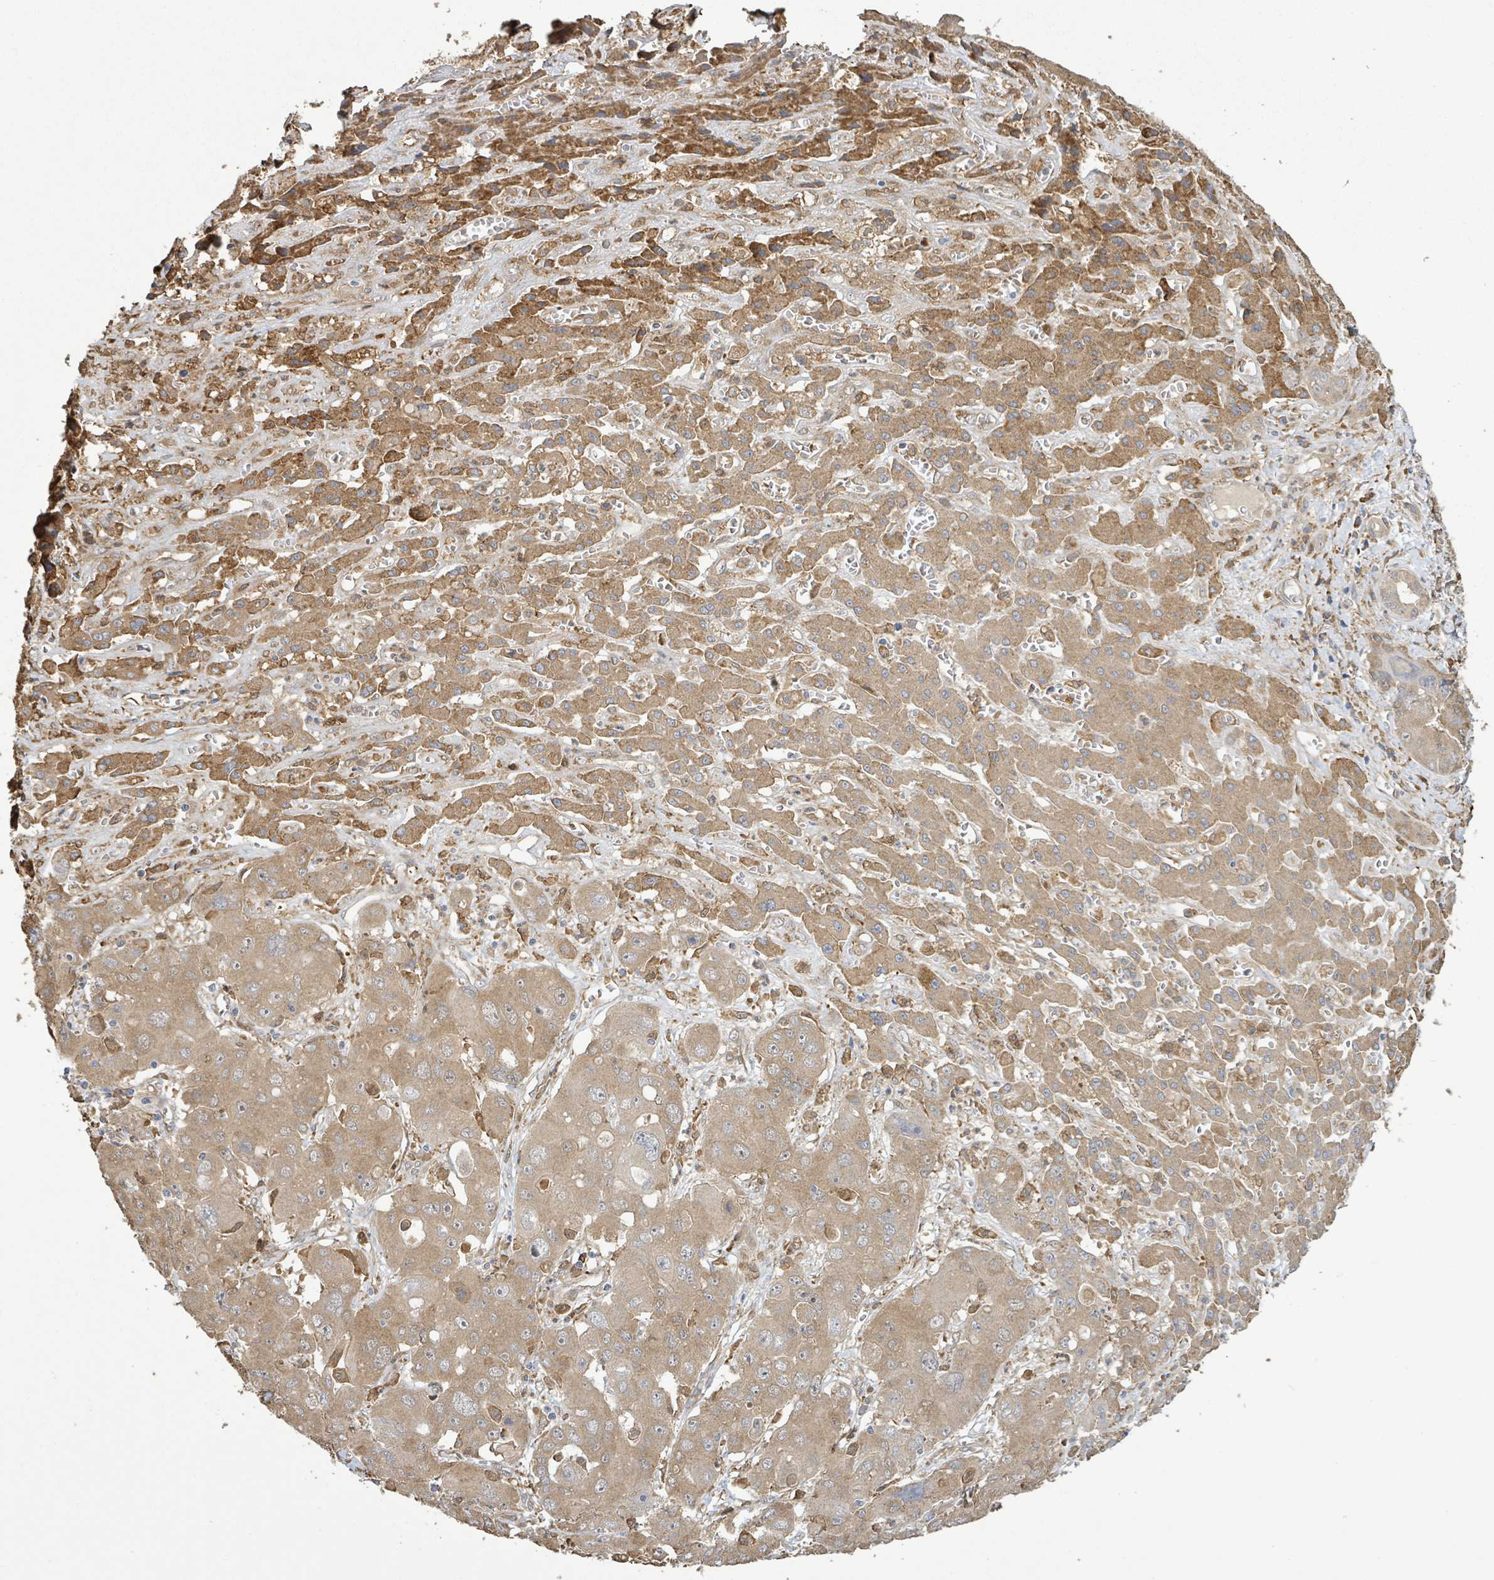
{"staining": {"intensity": "moderate", "quantity": ">75%", "location": "cytoplasmic/membranous"}, "tissue": "liver cancer", "cell_type": "Tumor cells", "image_type": "cancer", "snomed": [{"axis": "morphology", "description": "Cholangiocarcinoma"}, {"axis": "topography", "description": "Liver"}], "caption": "Liver cancer (cholangiocarcinoma) tissue shows moderate cytoplasmic/membranous expression in approximately >75% of tumor cells, visualized by immunohistochemistry.", "gene": "ARPIN", "patient": {"sex": "male", "age": 67}}